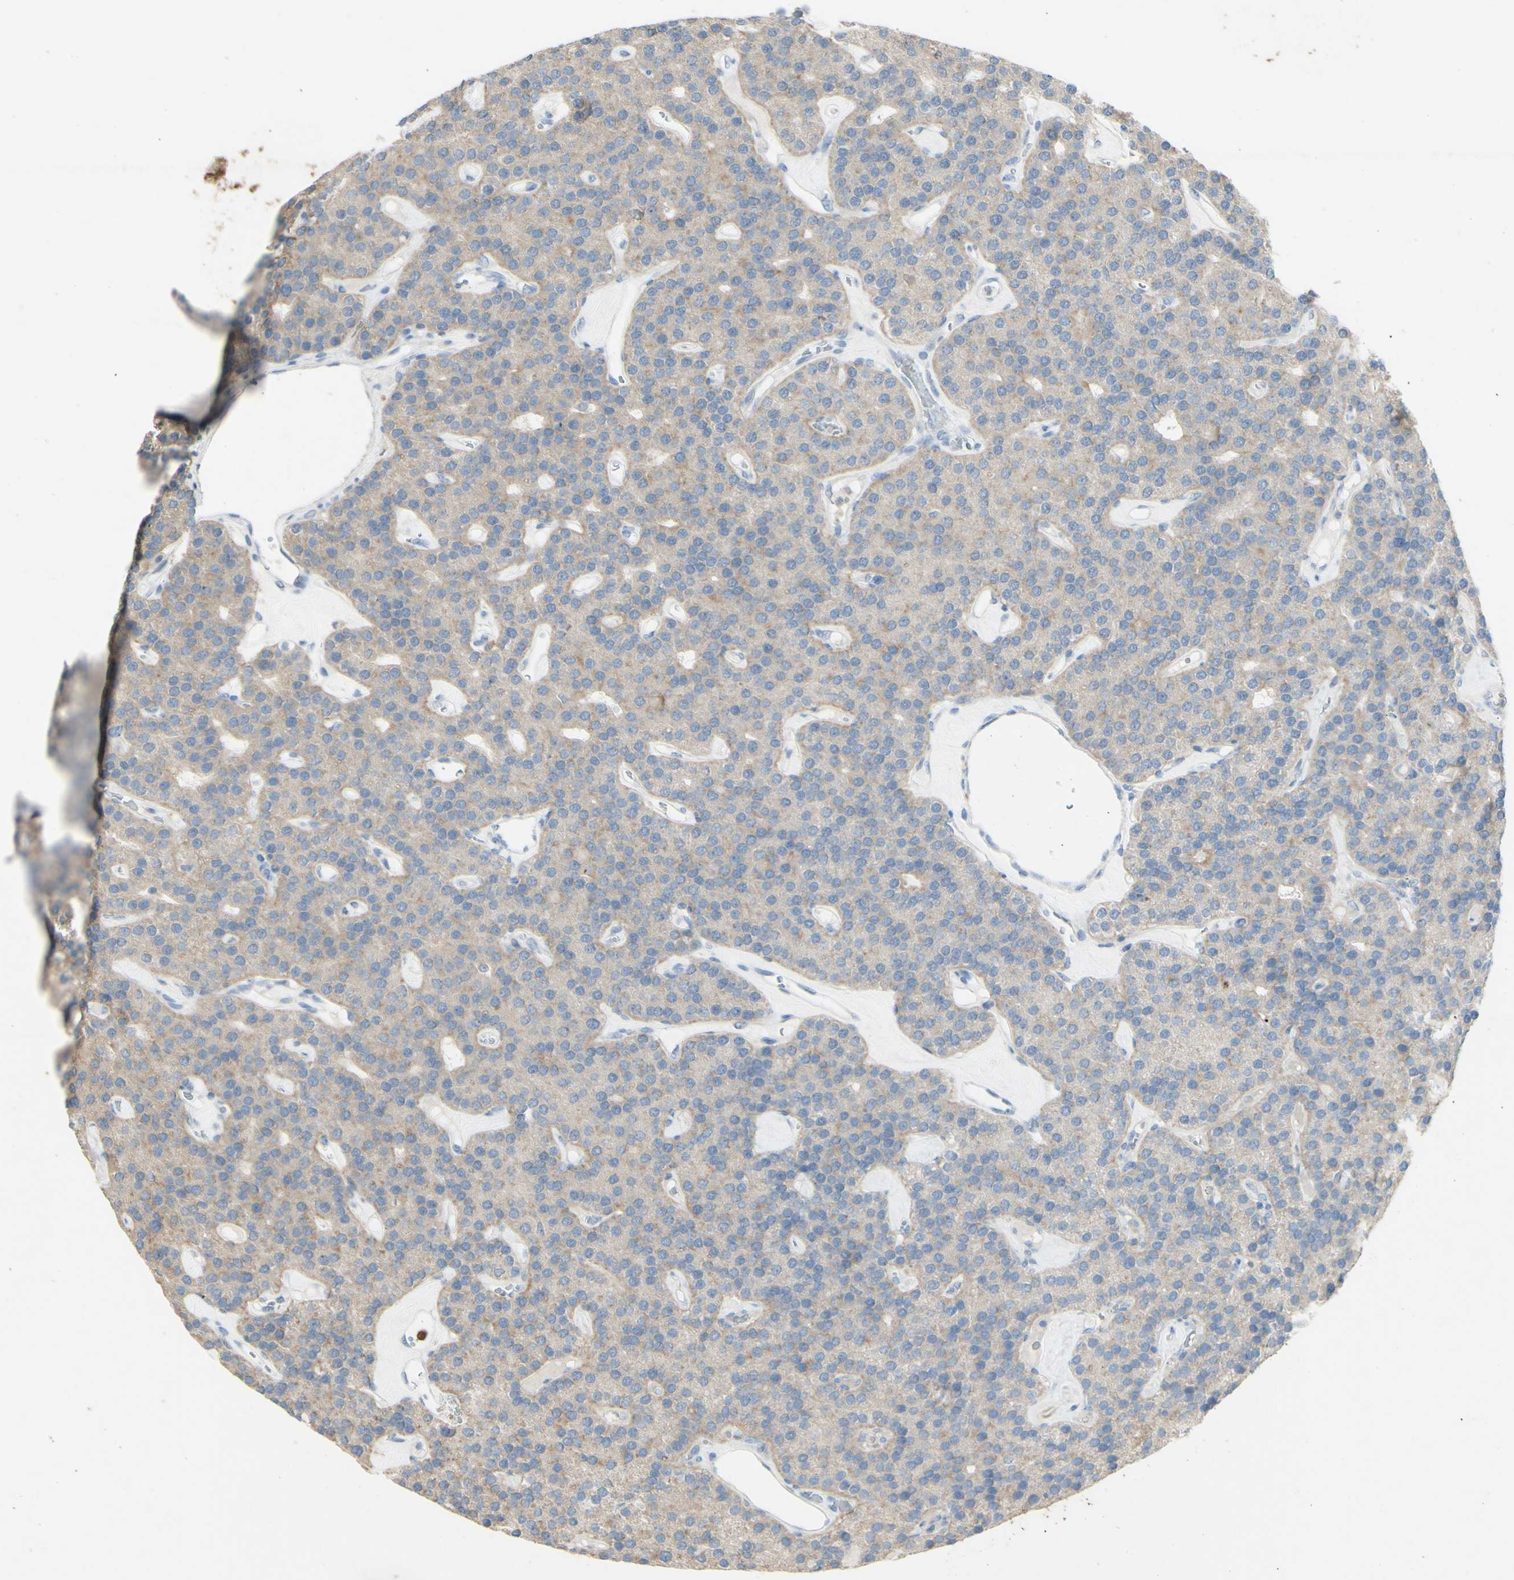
{"staining": {"intensity": "weak", "quantity": "25%-75%", "location": "cytoplasmic/membranous"}, "tissue": "parathyroid gland", "cell_type": "Glandular cells", "image_type": "normal", "snomed": [{"axis": "morphology", "description": "Normal tissue, NOS"}, {"axis": "morphology", "description": "Adenoma, NOS"}, {"axis": "topography", "description": "Parathyroid gland"}], "caption": "Protein expression analysis of normal human parathyroid gland reveals weak cytoplasmic/membranous expression in about 25%-75% of glandular cells.", "gene": "ATP6V1B1", "patient": {"sex": "female", "age": 86}}